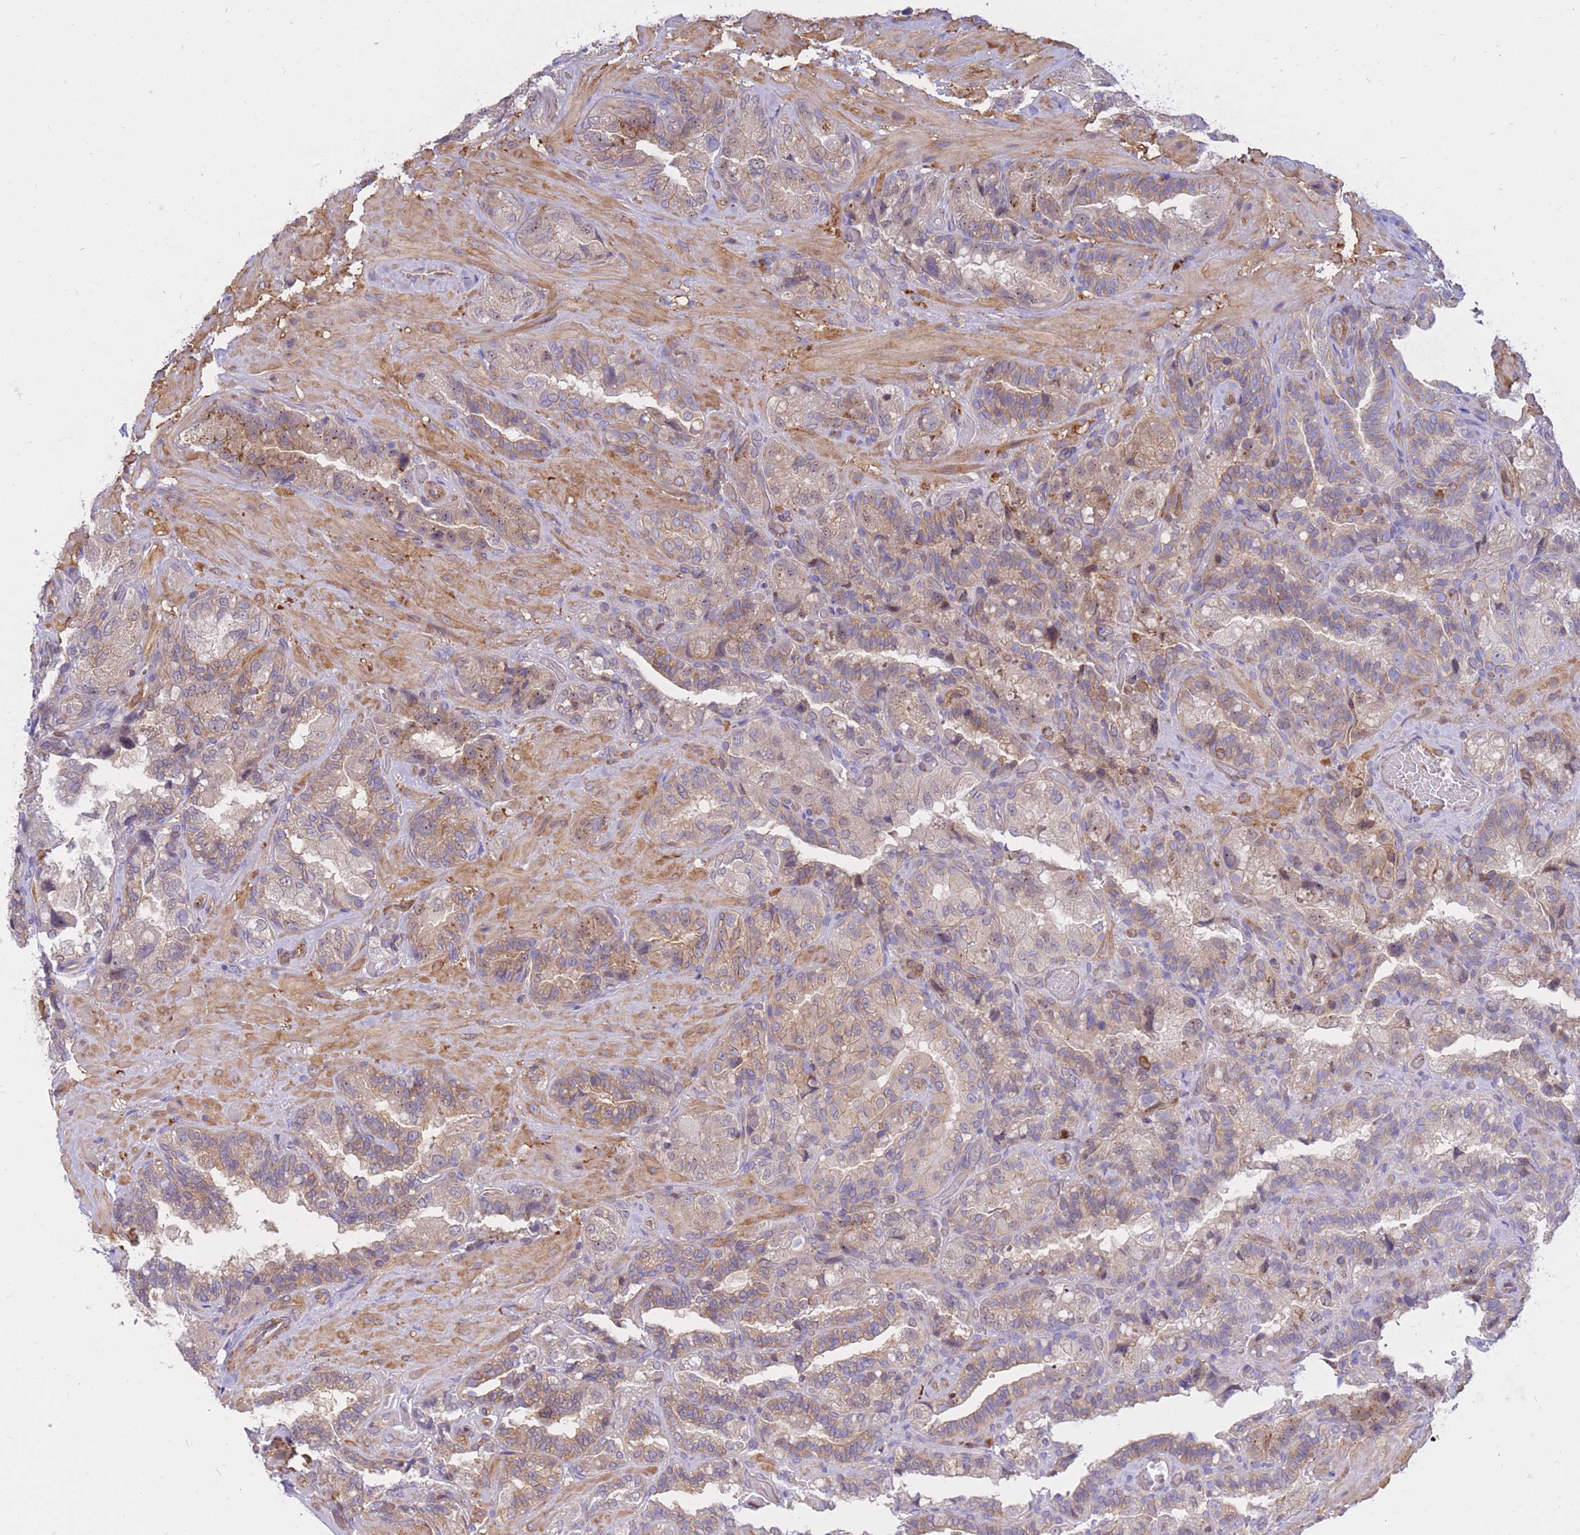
{"staining": {"intensity": "weak", "quantity": "25%-75%", "location": "cytoplasmic/membranous"}, "tissue": "seminal vesicle", "cell_type": "Glandular cells", "image_type": "normal", "snomed": [{"axis": "morphology", "description": "Normal tissue, NOS"}, {"axis": "topography", "description": "Prostate and seminal vesicle, NOS"}, {"axis": "topography", "description": "Prostate"}, {"axis": "topography", "description": "Seminal veicle"}], "caption": "Glandular cells reveal low levels of weak cytoplasmic/membranous positivity in about 25%-75% of cells in unremarkable human seminal vesicle.", "gene": "REM1", "patient": {"sex": "male", "age": 67}}